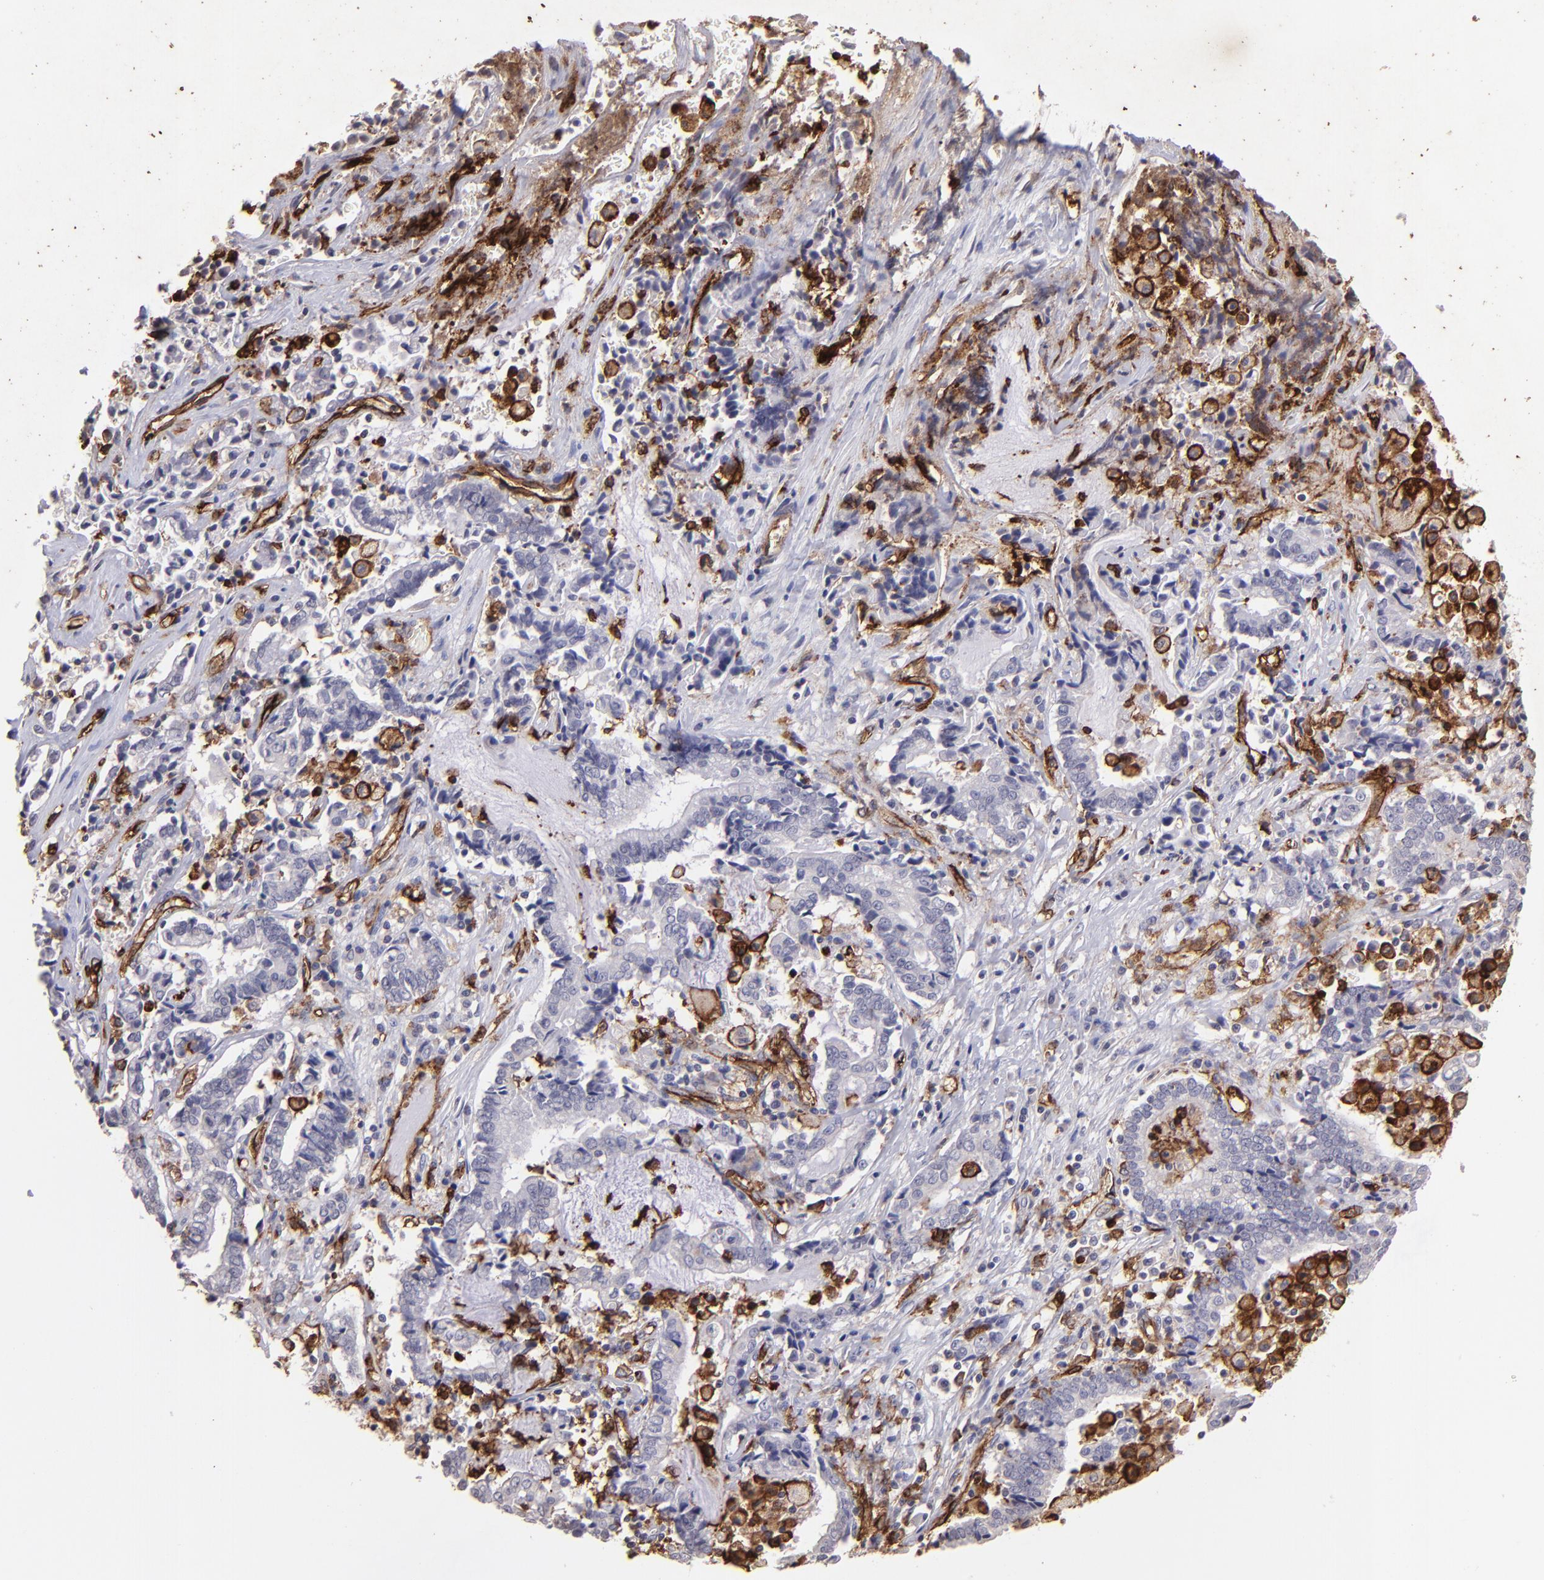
{"staining": {"intensity": "negative", "quantity": "none", "location": "none"}, "tissue": "liver cancer", "cell_type": "Tumor cells", "image_type": "cancer", "snomed": [{"axis": "morphology", "description": "Cholangiocarcinoma"}, {"axis": "topography", "description": "Liver"}], "caption": "Tumor cells are negative for brown protein staining in liver cholangiocarcinoma.", "gene": "DYSF", "patient": {"sex": "male", "age": 57}}